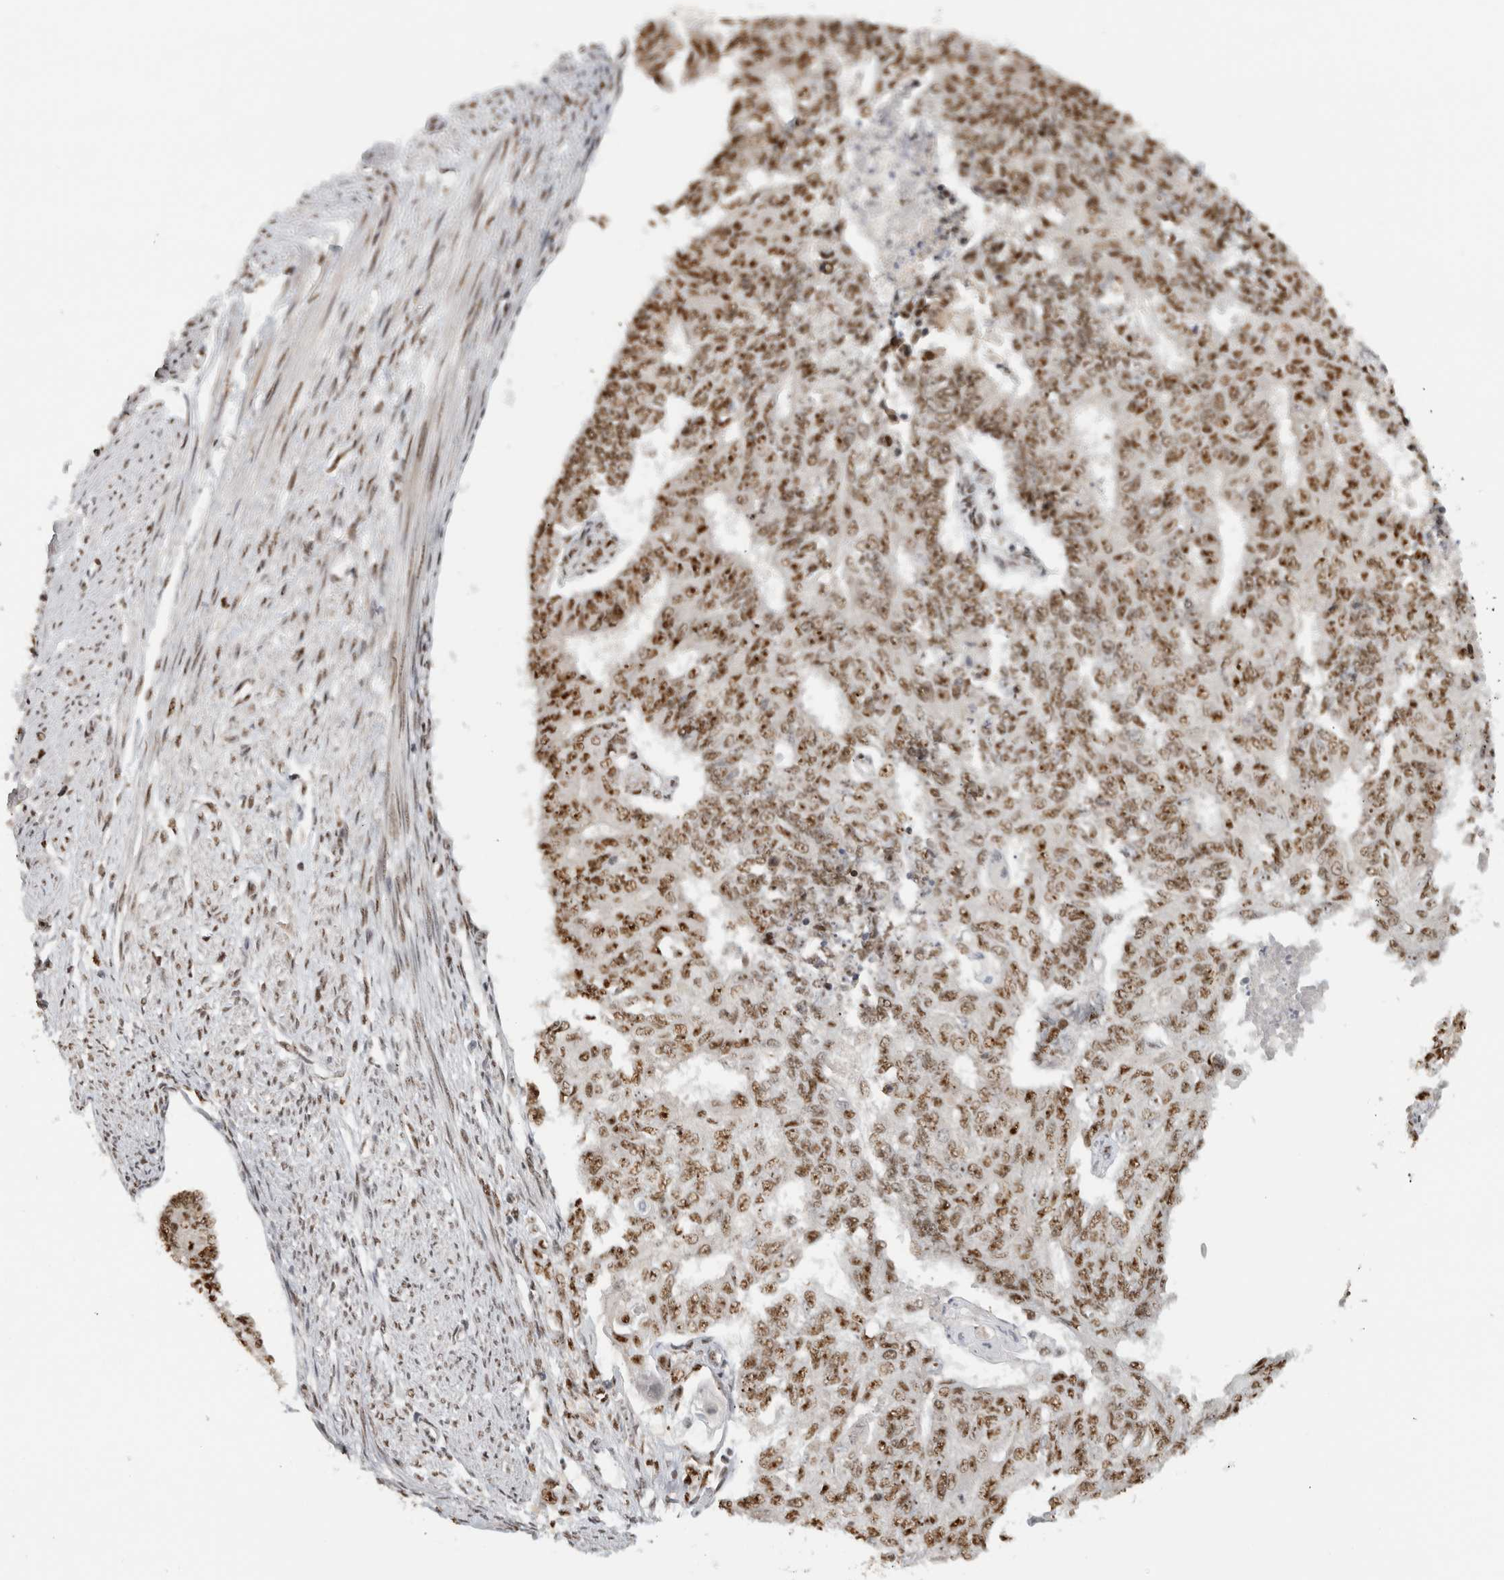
{"staining": {"intensity": "moderate", "quantity": ">75%", "location": "nuclear"}, "tissue": "endometrial cancer", "cell_type": "Tumor cells", "image_type": "cancer", "snomed": [{"axis": "morphology", "description": "Adenocarcinoma, NOS"}, {"axis": "topography", "description": "Endometrium"}], "caption": "Immunohistochemistry (DAB) staining of human adenocarcinoma (endometrial) demonstrates moderate nuclear protein positivity in about >75% of tumor cells. (Stains: DAB in brown, nuclei in blue, Microscopy: brightfield microscopy at high magnification).", "gene": "EBNA1BP2", "patient": {"sex": "female", "age": 32}}